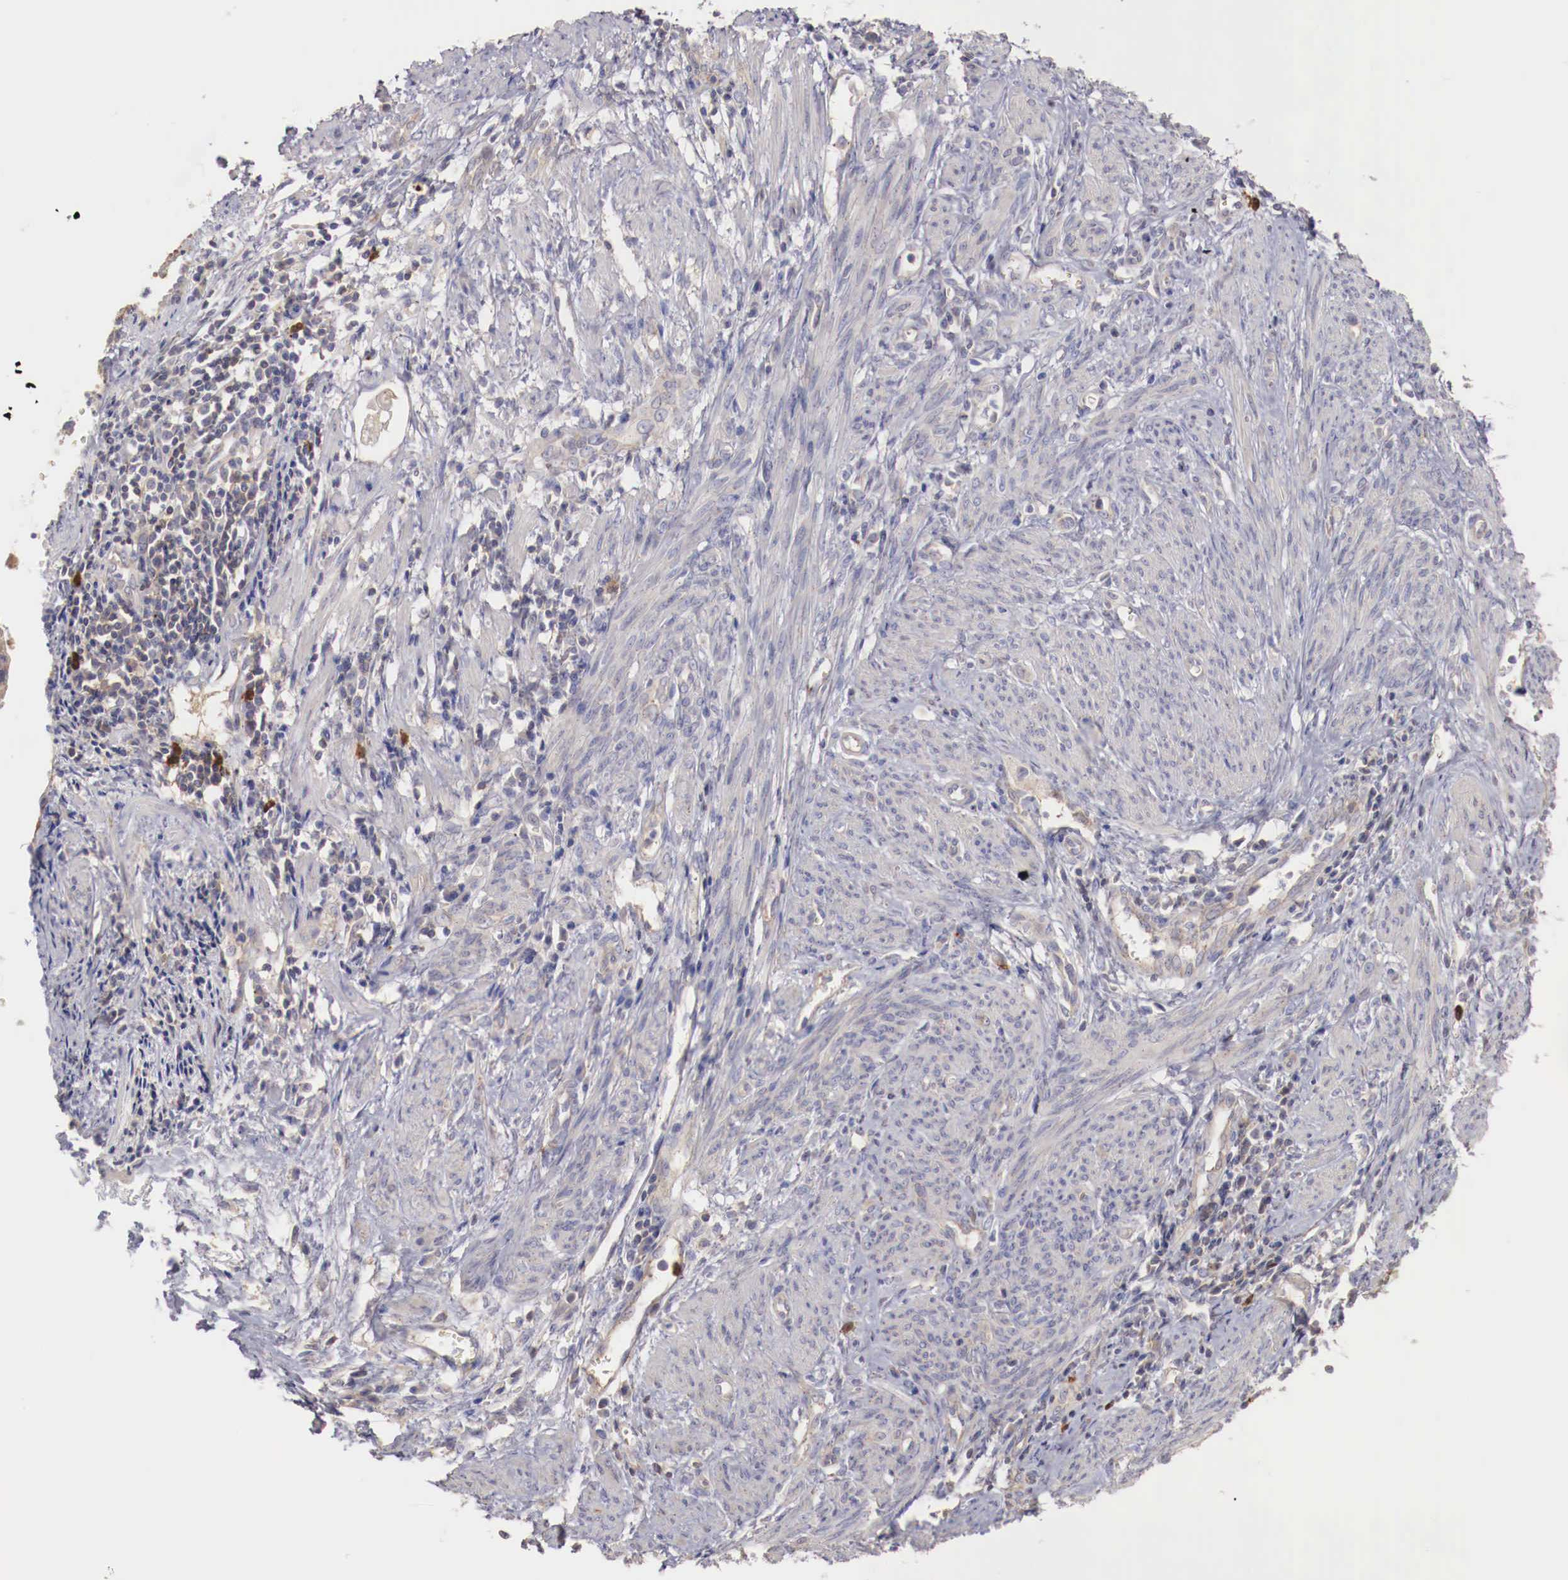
{"staining": {"intensity": "weak", "quantity": "25%-75%", "location": "cytoplasmic/membranous"}, "tissue": "endometrial cancer", "cell_type": "Tumor cells", "image_type": "cancer", "snomed": [{"axis": "morphology", "description": "Adenocarcinoma, NOS"}, {"axis": "topography", "description": "Endometrium"}], "caption": "A histopathology image of human endometrial cancer stained for a protein displays weak cytoplasmic/membranous brown staining in tumor cells.", "gene": "PITPNA", "patient": {"sex": "female", "age": 75}}